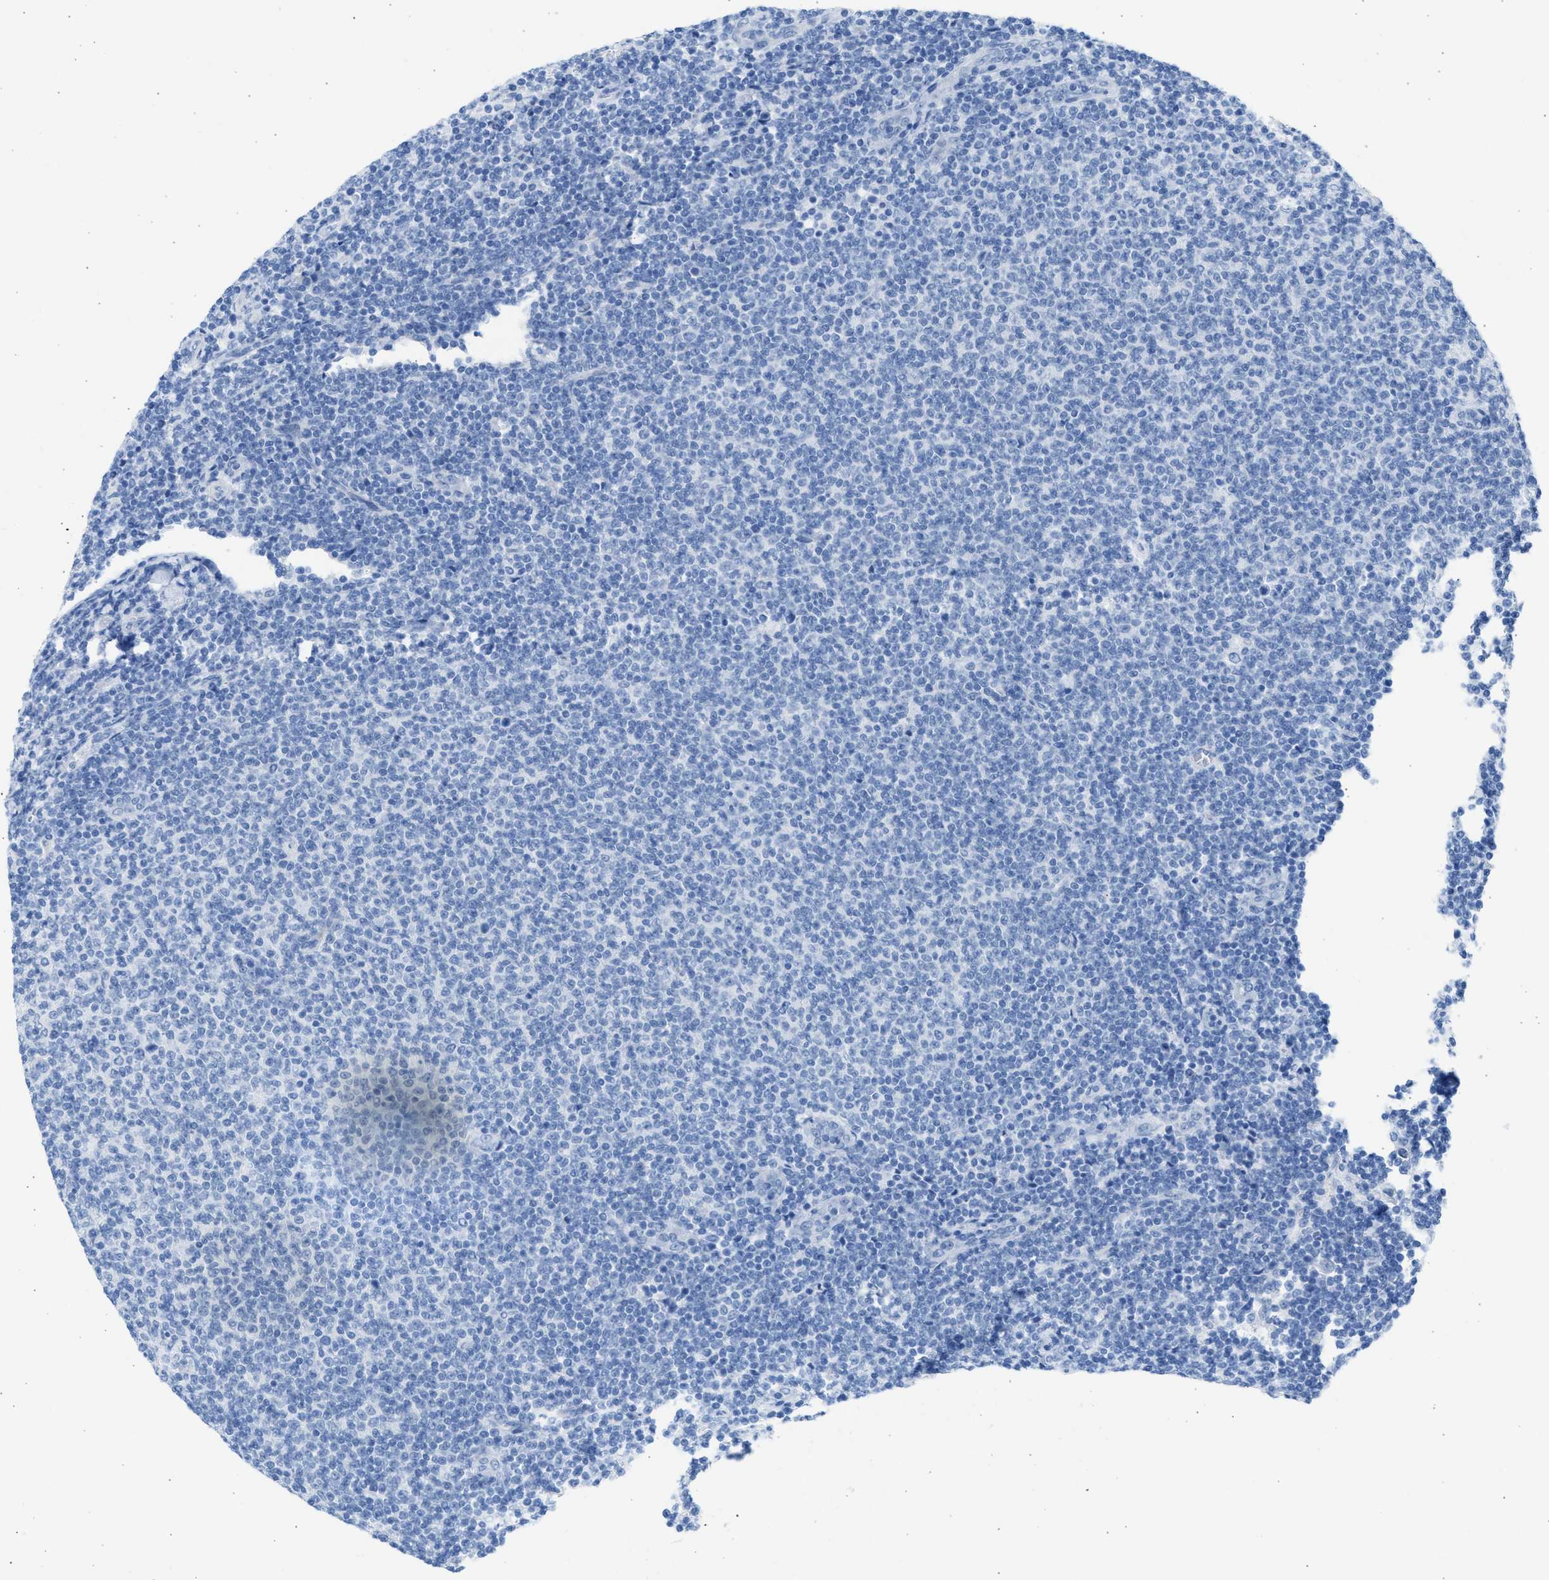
{"staining": {"intensity": "negative", "quantity": "none", "location": "none"}, "tissue": "lymphoma", "cell_type": "Tumor cells", "image_type": "cancer", "snomed": [{"axis": "morphology", "description": "Malignant lymphoma, non-Hodgkin's type, Low grade"}, {"axis": "topography", "description": "Lymph node"}], "caption": "Tumor cells are negative for protein expression in human low-grade malignant lymphoma, non-Hodgkin's type.", "gene": "SPATA3", "patient": {"sex": "male", "age": 66}}